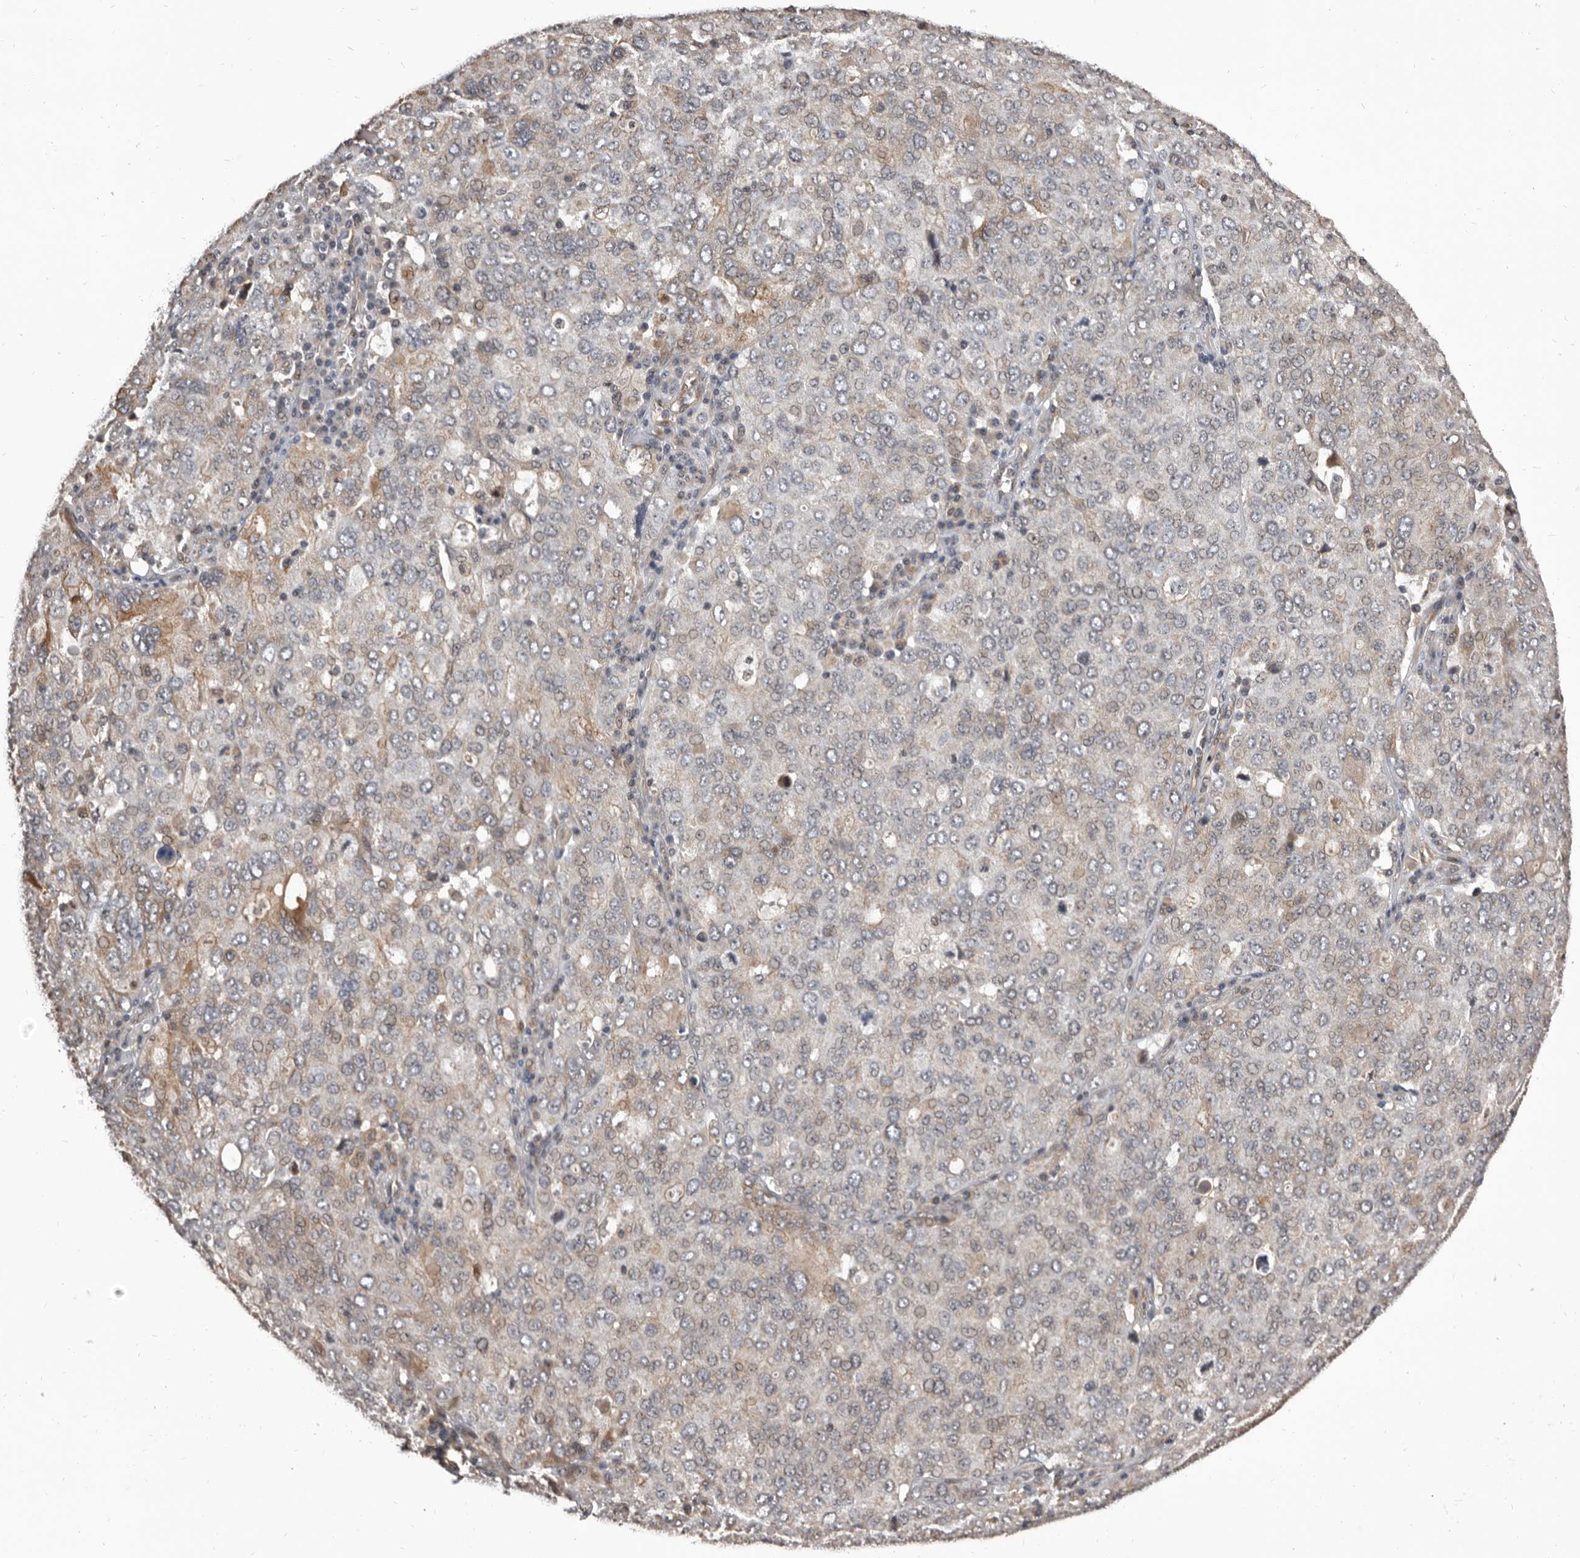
{"staining": {"intensity": "weak", "quantity": "<25%", "location": "cytoplasmic/membranous"}, "tissue": "ovarian cancer", "cell_type": "Tumor cells", "image_type": "cancer", "snomed": [{"axis": "morphology", "description": "Carcinoma, endometroid"}, {"axis": "topography", "description": "Ovary"}], "caption": "Tumor cells are negative for brown protein staining in ovarian cancer.", "gene": "ADAMTS20", "patient": {"sex": "female", "age": 62}}